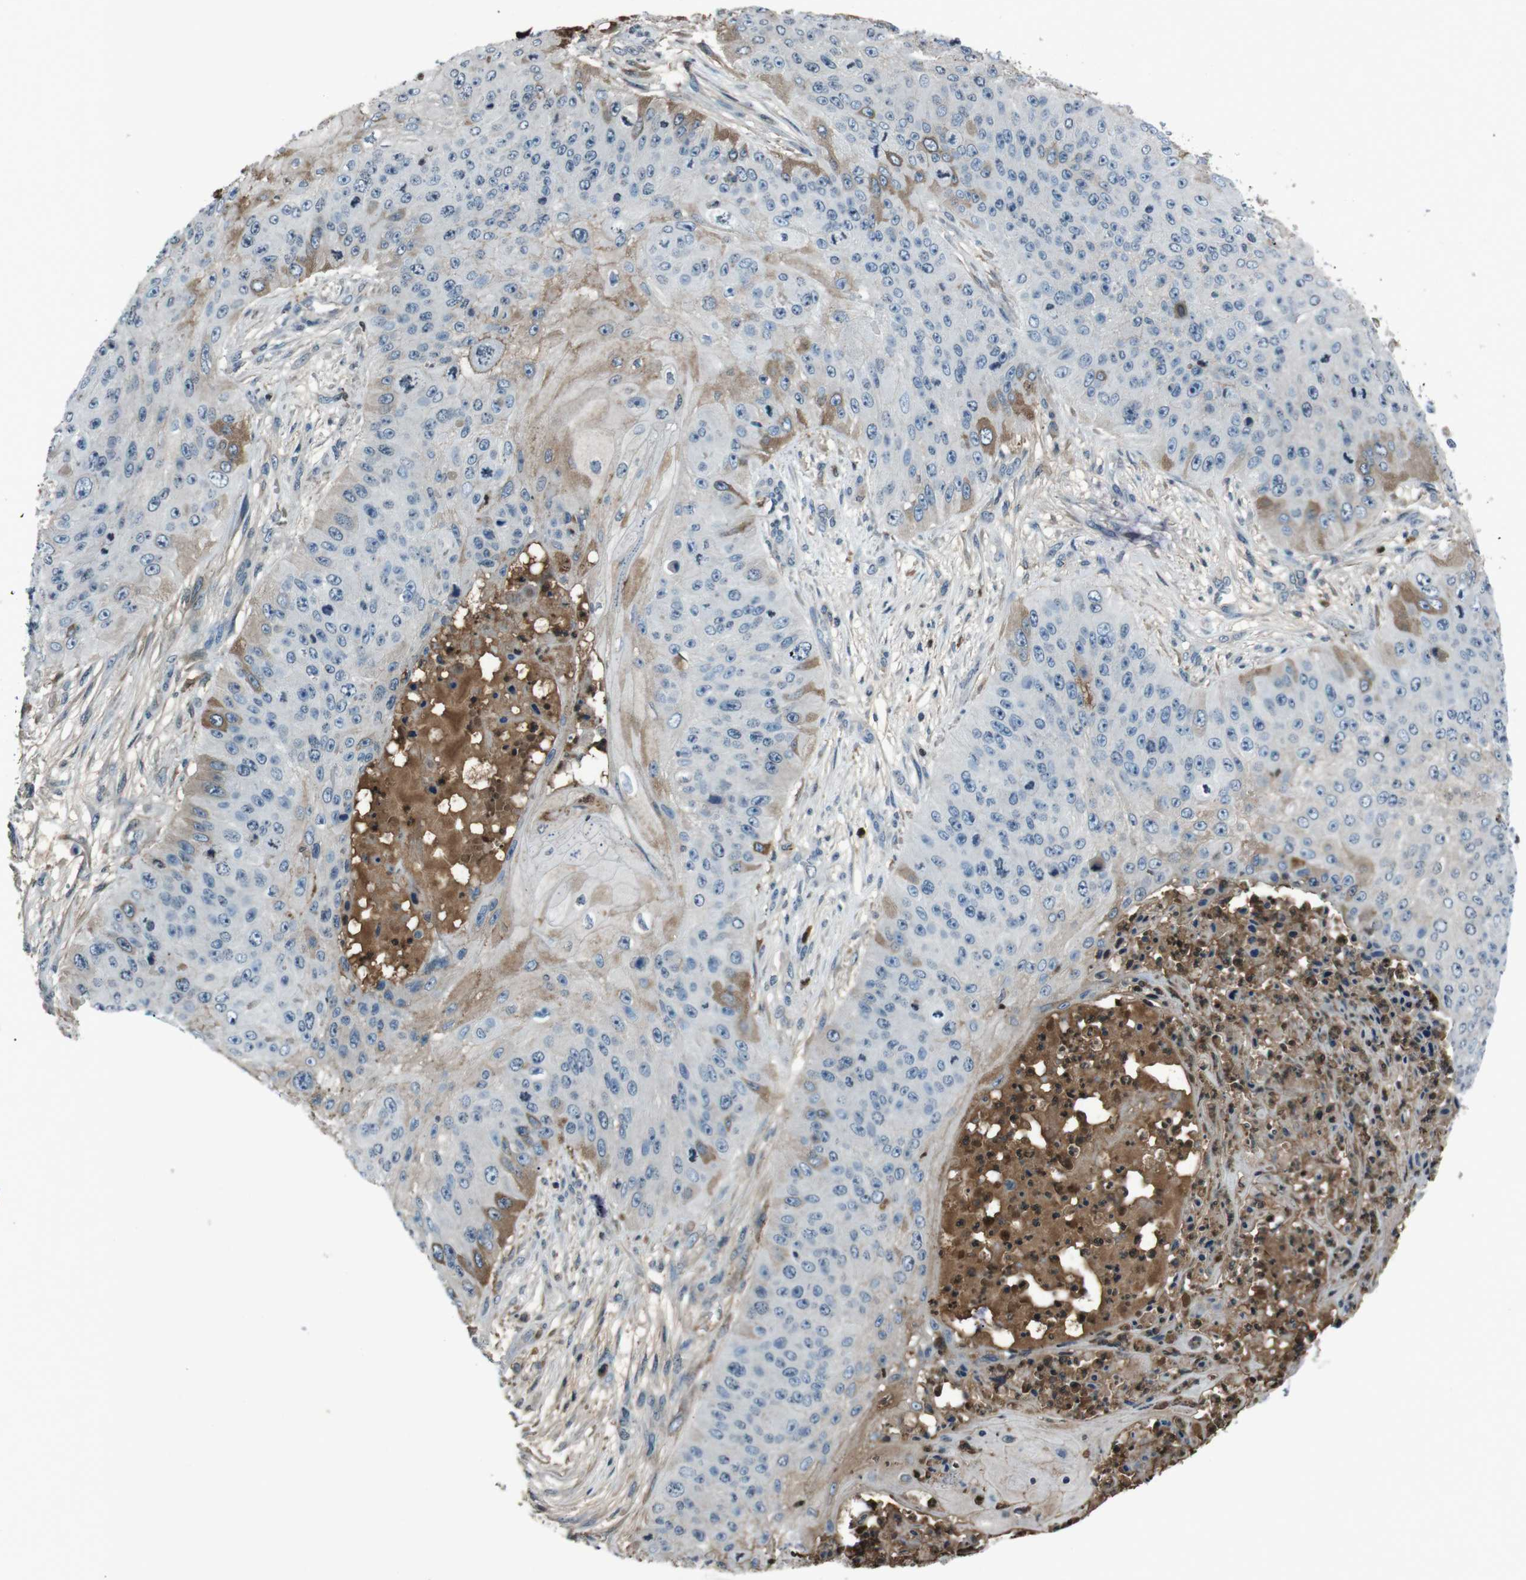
{"staining": {"intensity": "moderate", "quantity": "<25%", "location": "cytoplasmic/membranous"}, "tissue": "skin cancer", "cell_type": "Tumor cells", "image_type": "cancer", "snomed": [{"axis": "morphology", "description": "Squamous cell carcinoma, NOS"}, {"axis": "topography", "description": "Skin"}], "caption": "Moderate cytoplasmic/membranous expression is identified in approximately <25% of tumor cells in skin cancer.", "gene": "UGT1A6", "patient": {"sex": "female", "age": 80}}